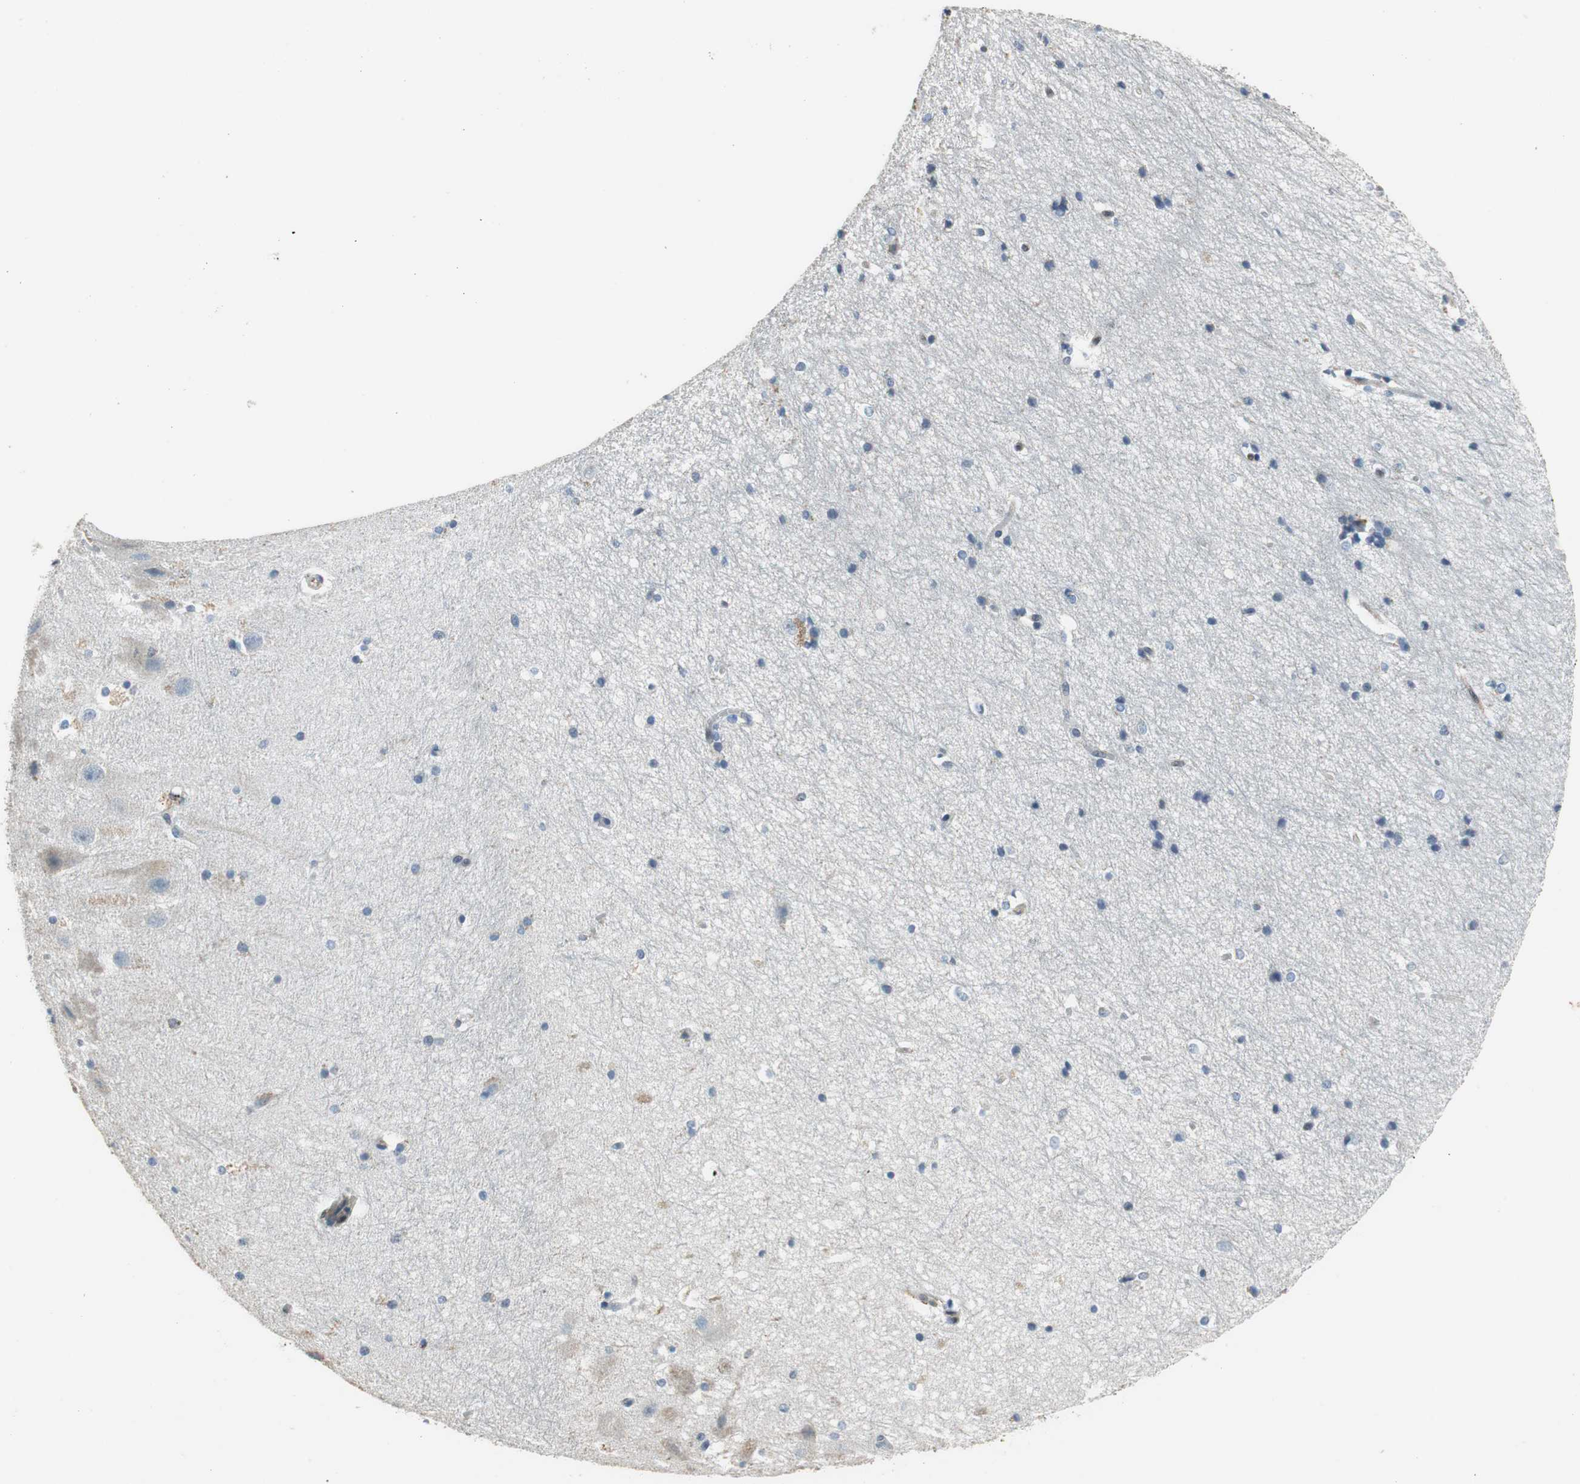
{"staining": {"intensity": "weak", "quantity": "<25%", "location": "cytoplasmic/membranous"}, "tissue": "hippocampus", "cell_type": "Glial cells", "image_type": "normal", "snomed": [{"axis": "morphology", "description": "Normal tissue, NOS"}, {"axis": "topography", "description": "Hippocampus"}], "caption": "An immunohistochemistry (IHC) image of benign hippocampus is shown. There is no staining in glial cells of hippocampus. (Stains: DAB immunohistochemistry (IHC) with hematoxylin counter stain, Microscopy: brightfield microscopy at high magnification).", "gene": "GSDMD", "patient": {"sex": "female", "age": 19}}